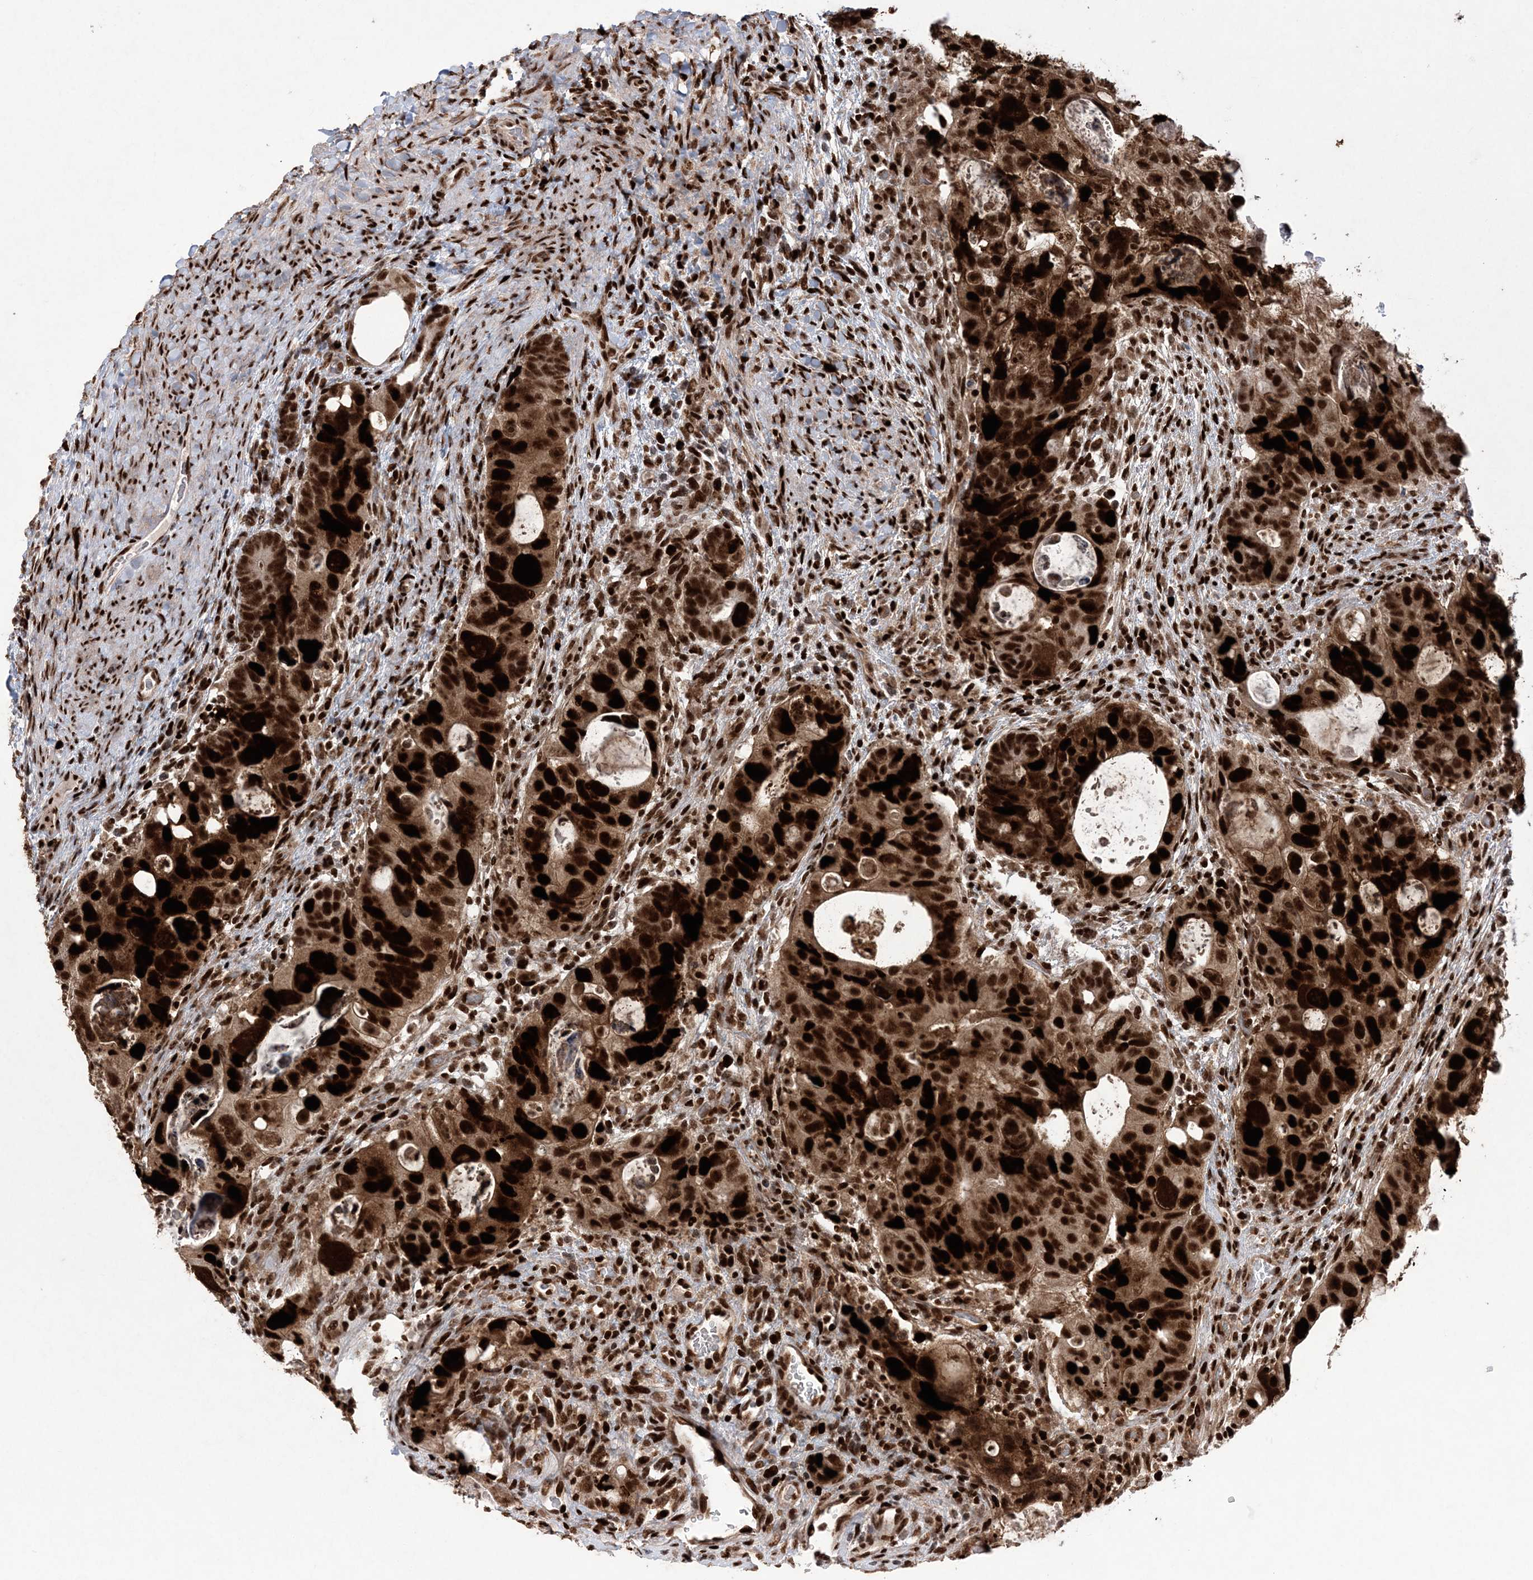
{"staining": {"intensity": "strong", "quantity": ">75%", "location": "nuclear"}, "tissue": "colorectal cancer", "cell_type": "Tumor cells", "image_type": "cancer", "snomed": [{"axis": "morphology", "description": "Adenocarcinoma, NOS"}, {"axis": "topography", "description": "Rectum"}], "caption": "Tumor cells exhibit high levels of strong nuclear staining in approximately >75% of cells in human colorectal cancer (adenocarcinoma).", "gene": "LIG1", "patient": {"sex": "male", "age": 59}}